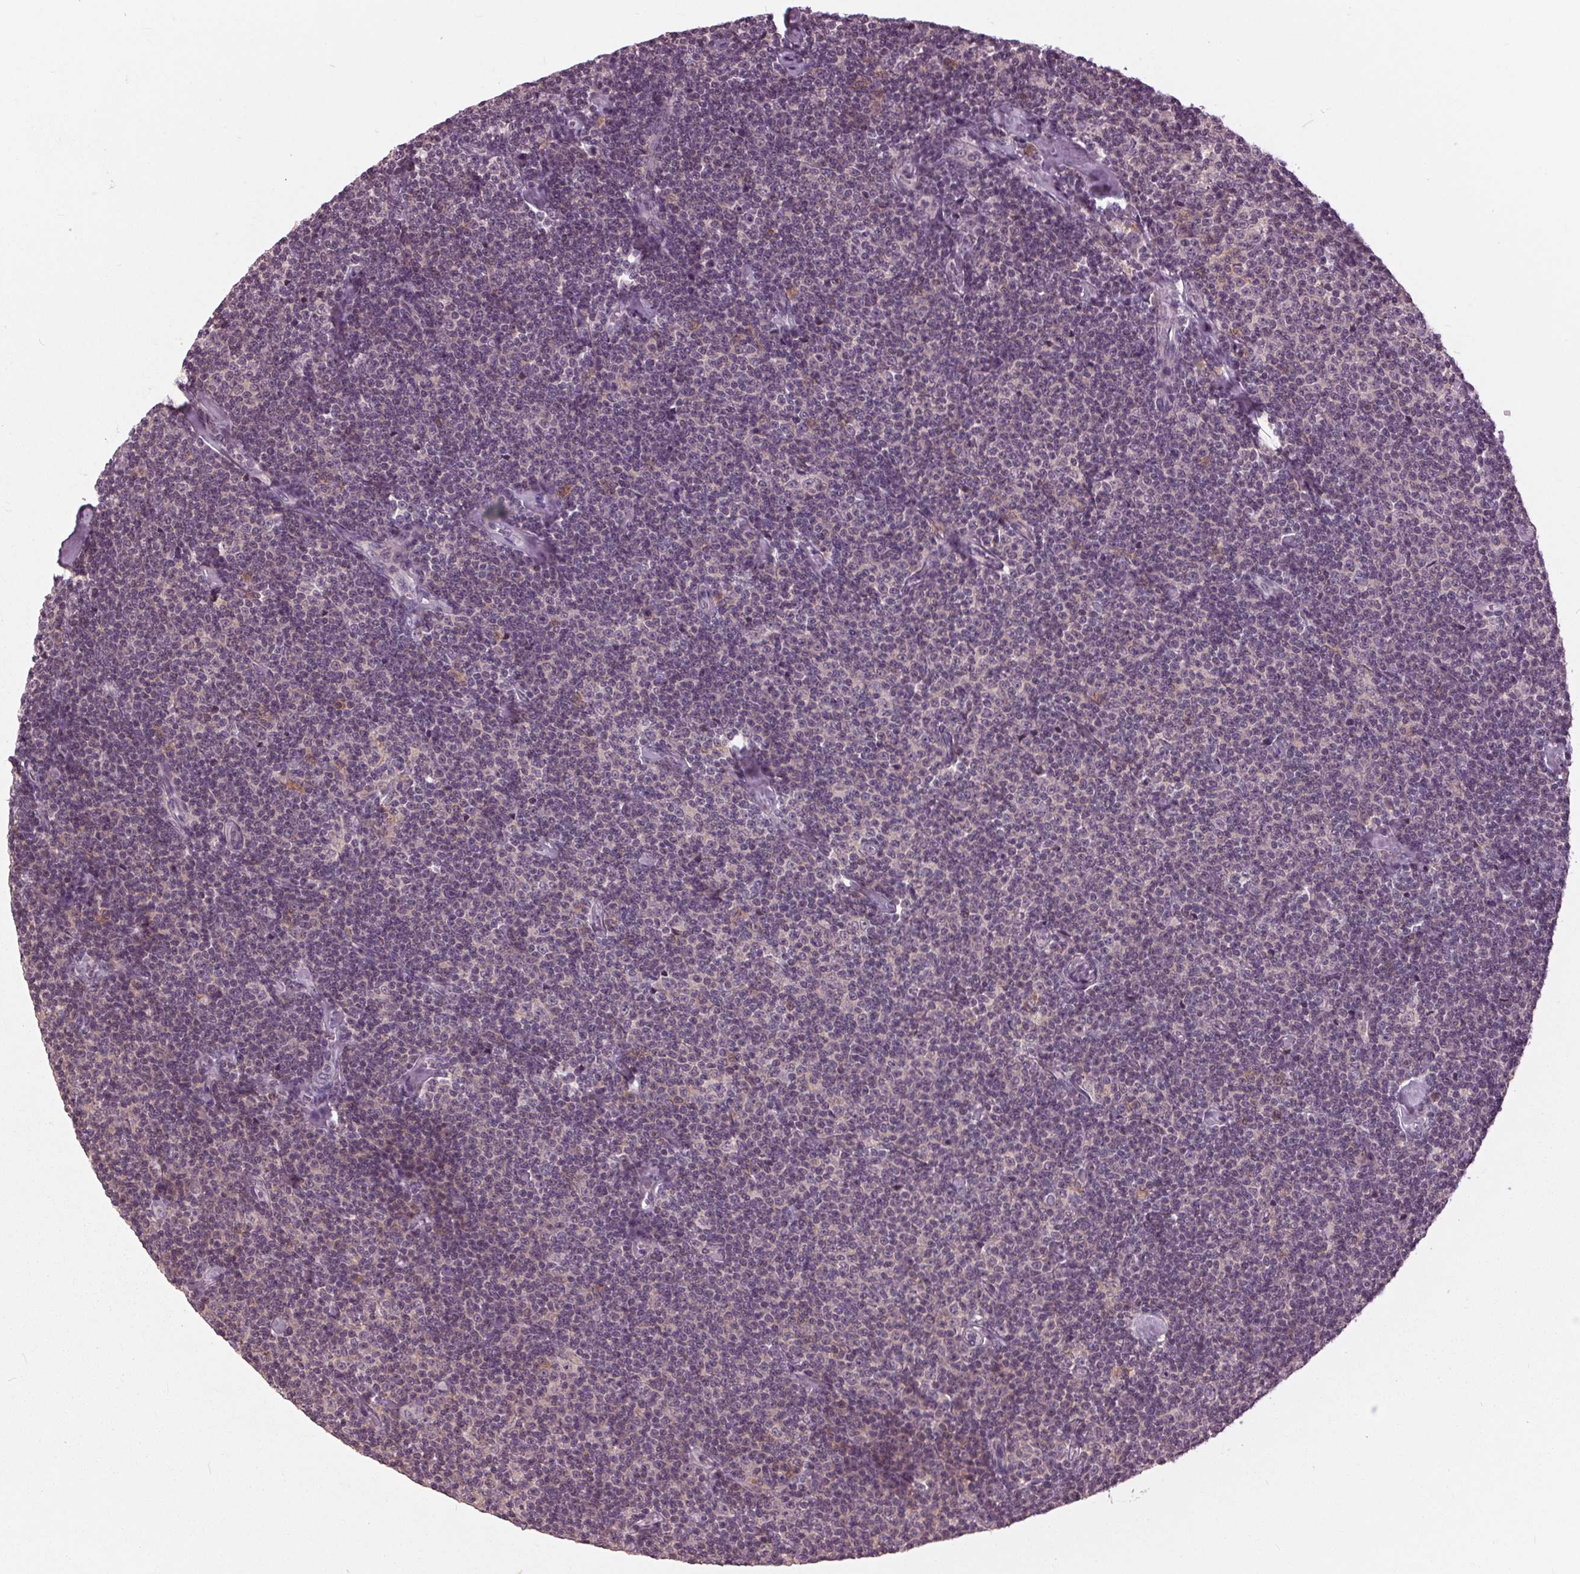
{"staining": {"intensity": "negative", "quantity": "none", "location": "none"}, "tissue": "lymphoma", "cell_type": "Tumor cells", "image_type": "cancer", "snomed": [{"axis": "morphology", "description": "Malignant lymphoma, non-Hodgkin's type, Low grade"}, {"axis": "topography", "description": "Lymph node"}], "caption": "Tumor cells show no significant protein expression in low-grade malignant lymphoma, non-Hodgkin's type.", "gene": "SIGLEC6", "patient": {"sex": "male", "age": 81}}